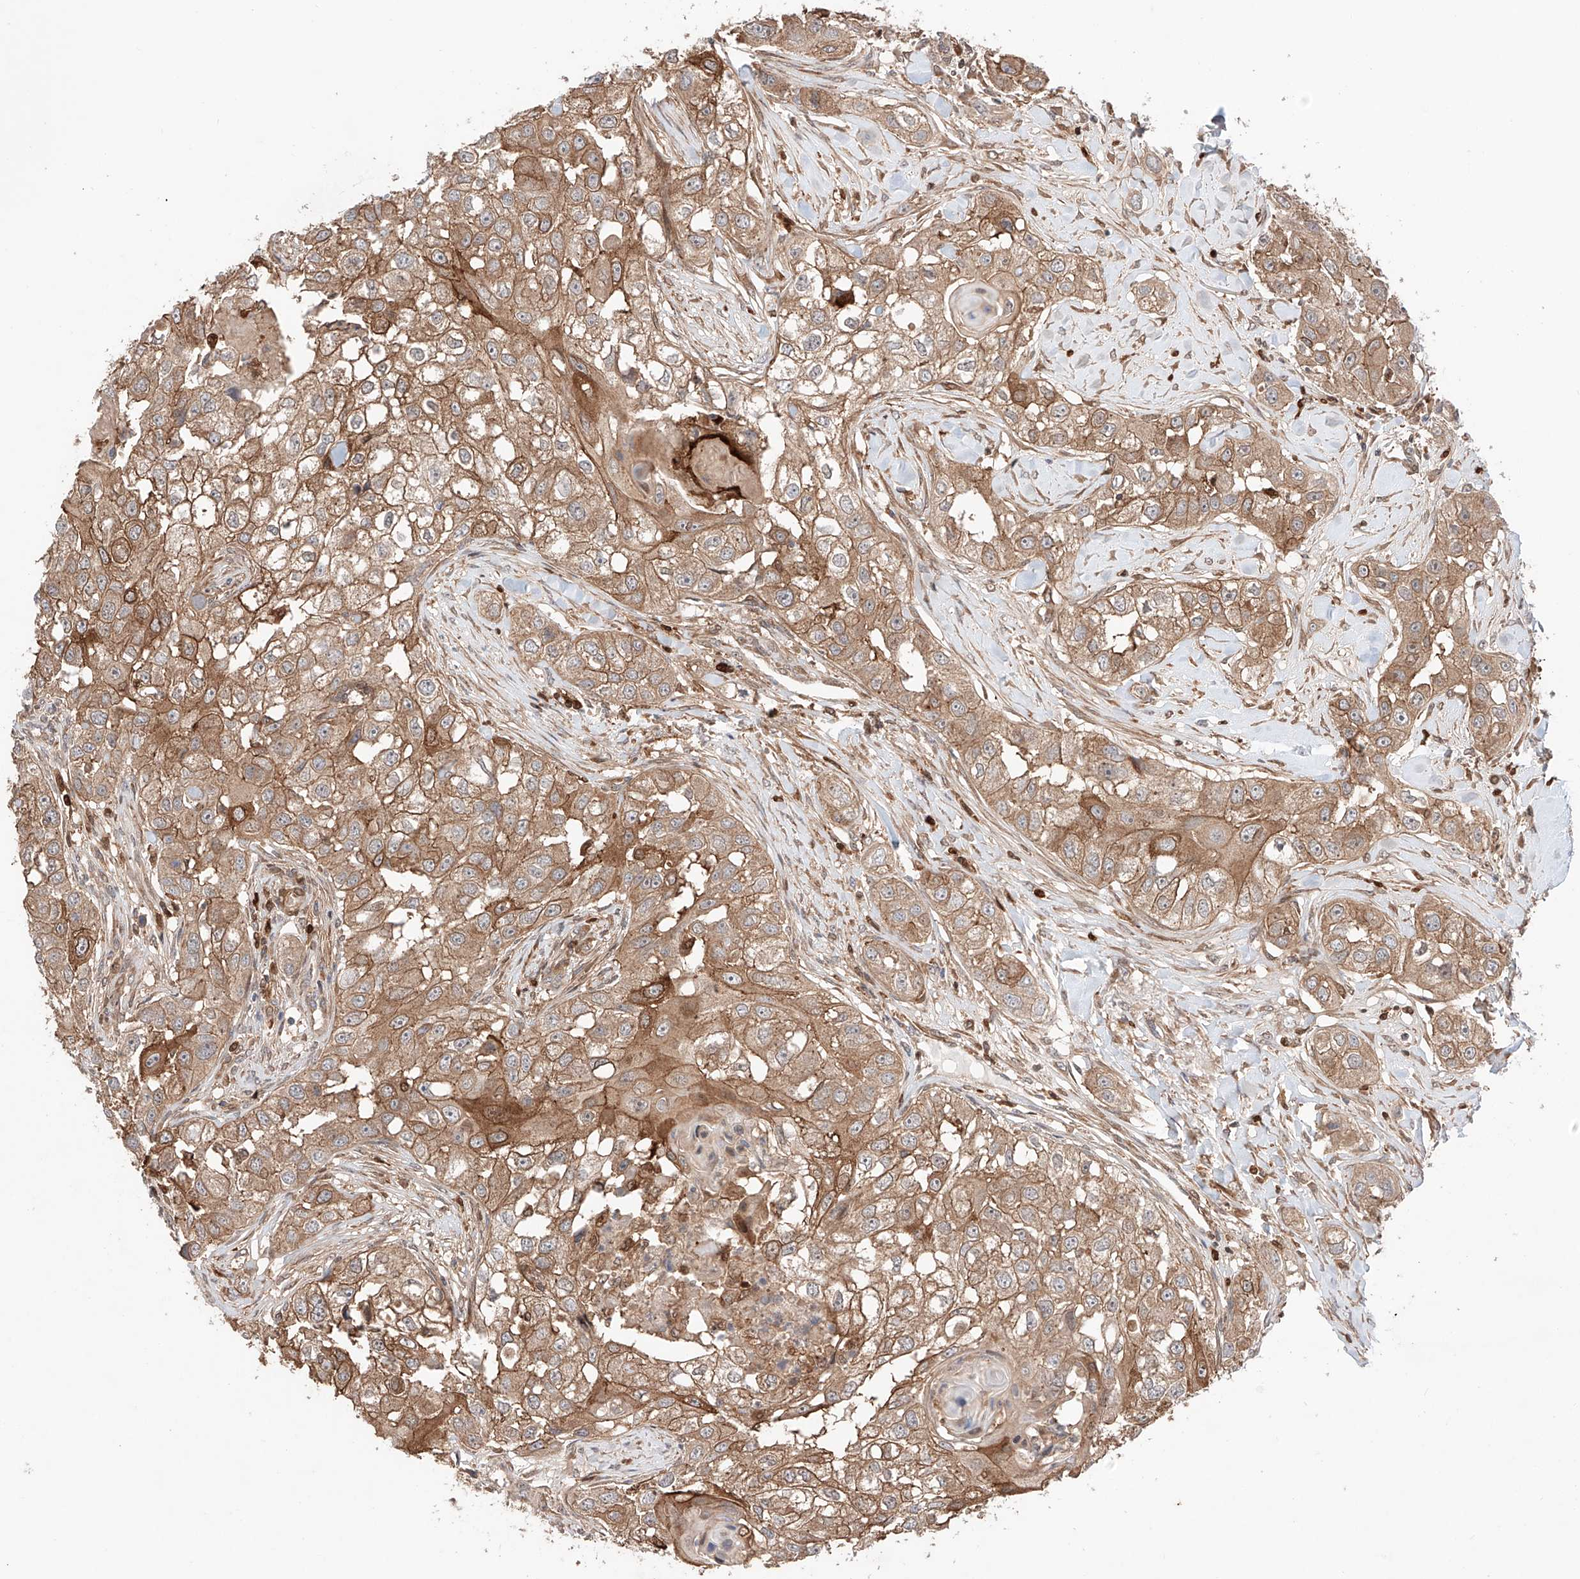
{"staining": {"intensity": "moderate", "quantity": ">75%", "location": "cytoplasmic/membranous"}, "tissue": "head and neck cancer", "cell_type": "Tumor cells", "image_type": "cancer", "snomed": [{"axis": "morphology", "description": "Normal tissue, NOS"}, {"axis": "morphology", "description": "Squamous cell carcinoma, NOS"}, {"axis": "topography", "description": "Skeletal muscle"}, {"axis": "topography", "description": "Head-Neck"}], "caption": "IHC (DAB) staining of squamous cell carcinoma (head and neck) exhibits moderate cytoplasmic/membranous protein staining in approximately >75% of tumor cells.", "gene": "IGSF22", "patient": {"sex": "male", "age": 51}}